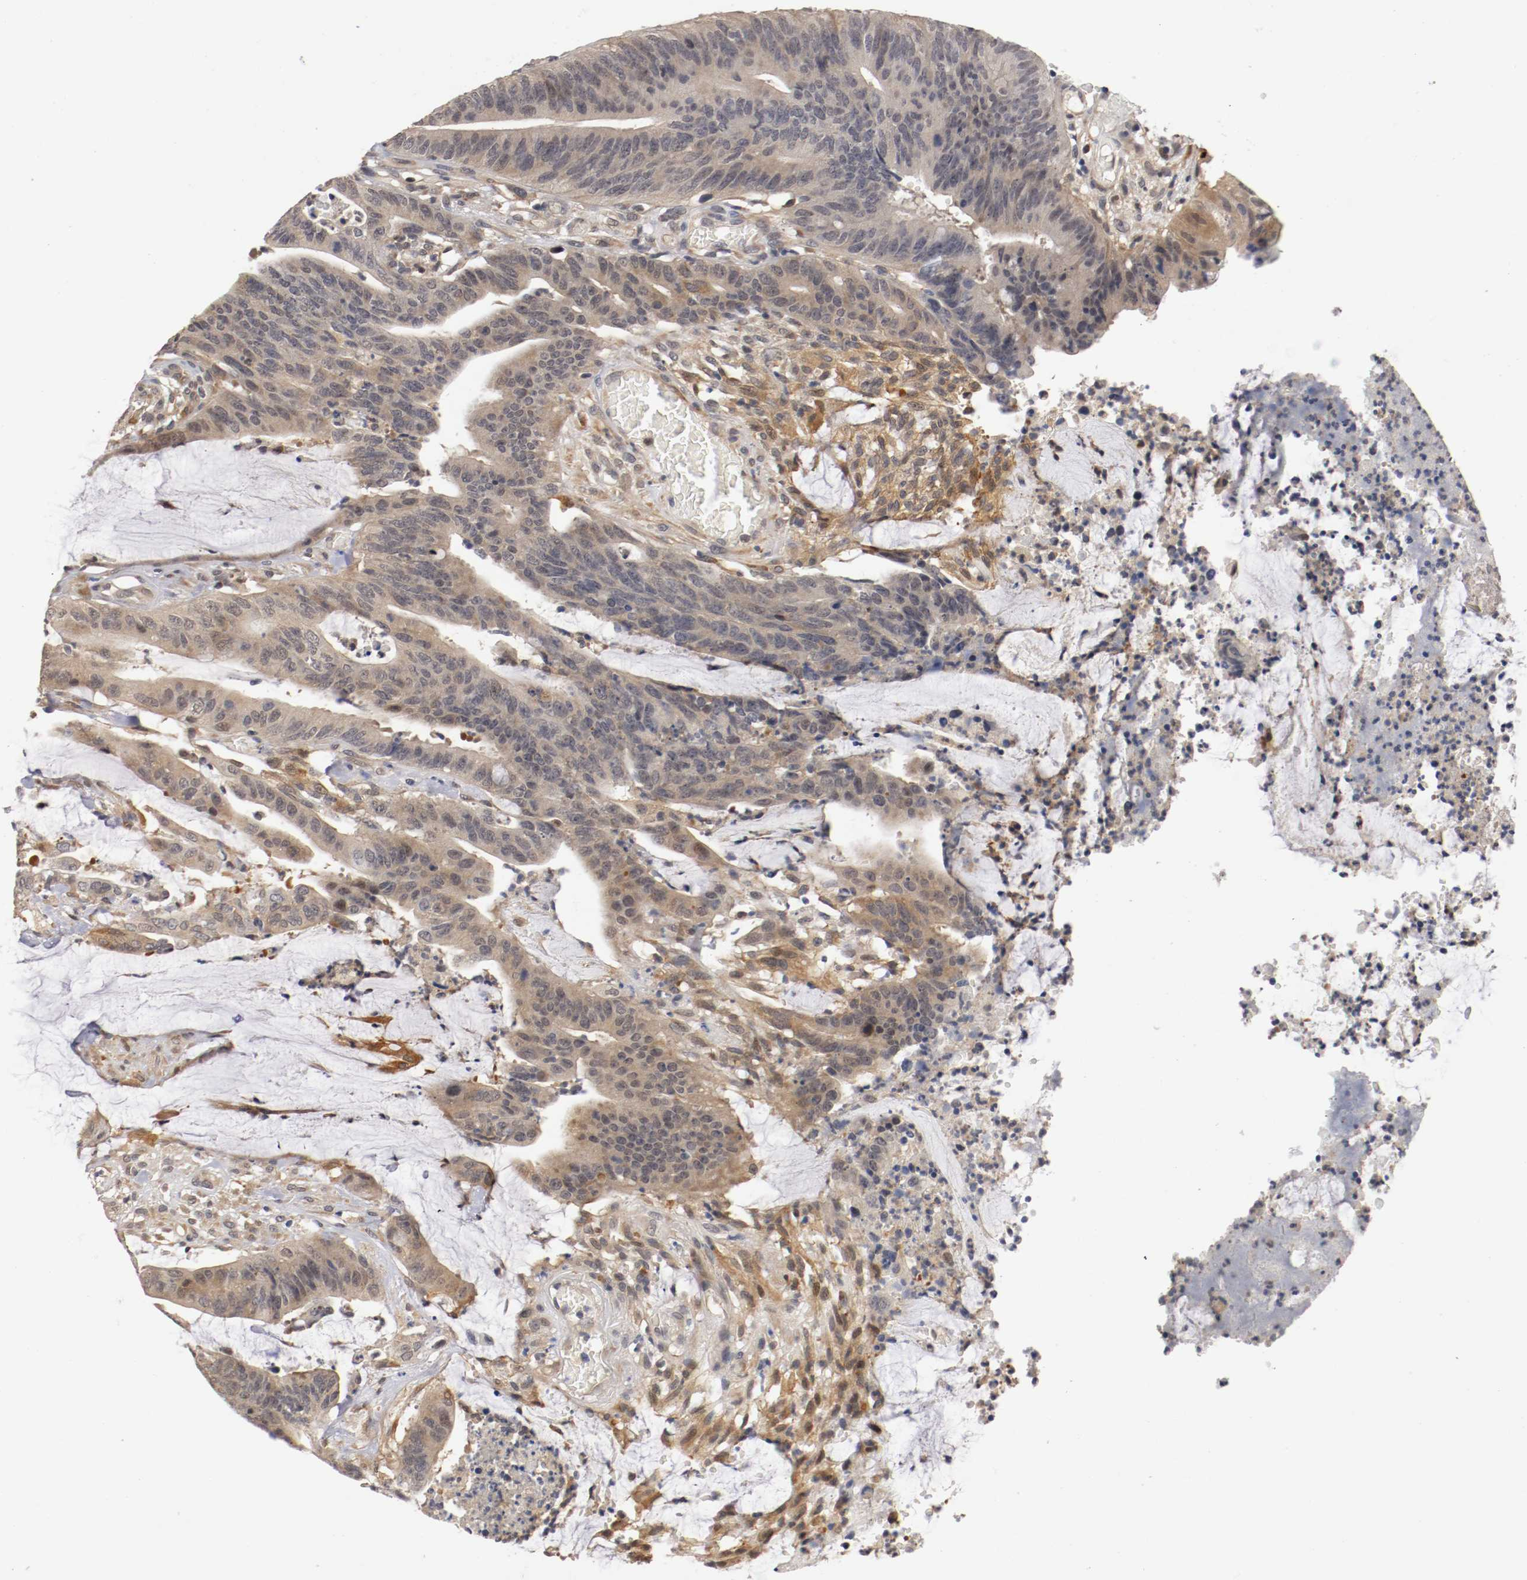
{"staining": {"intensity": "weak", "quantity": "25%-75%", "location": "cytoplasmic/membranous,nuclear"}, "tissue": "colorectal cancer", "cell_type": "Tumor cells", "image_type": "cancer", "snomed": [{"axis": "morphology", "description": "Adenocarcinoma, NOS"}, {"axis": "topography", "description": "Rectum"}], "caption": "Immunohistochemistry (IHC) (DAB) staining of colorectal cancer (adenocarcinoma) demonstrates weak cytoplasmic/membranous and nuclear protein expression in approximately 25%-75% of tumor cells. (DAB IHC, brown staining for protein, blue staining for nuclei).", "gene": "RBM23", "patient": {"sex": "female", "age": 66}}